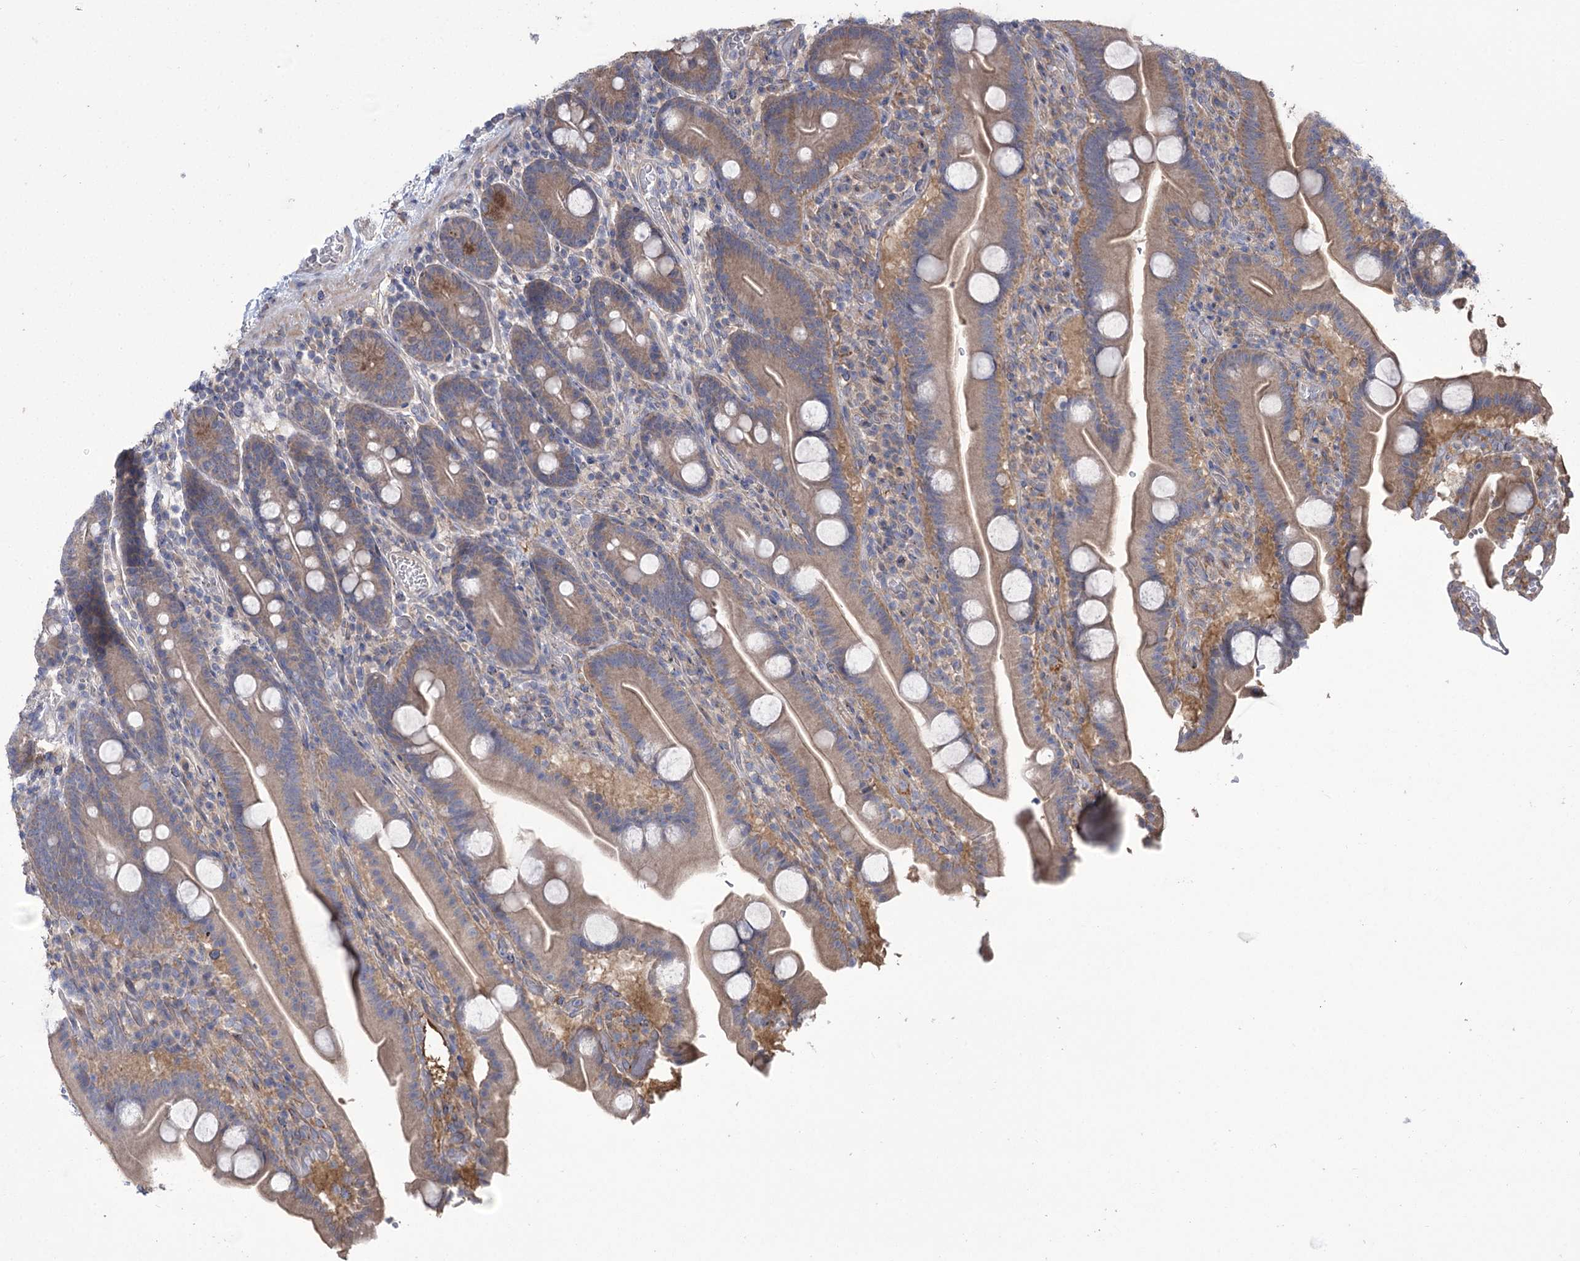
{"staining": {"intensity": "weak", "quantity": ">75%", "location": "cytoplasmic/membranous"}, "tissue": "duodenum", "cell_type": "Glandular cells", "image_type": "normal", "snomed": [{"axis": "morphology", "description": "Normal tissue, NOS"}, {"axis": "topography", "description": "Duodenum"}], "caption": "This histopathology image demonstrates immunohistochemistry staining of benign human duodenum, with low weak cytoplasmic/membranous expression in about >75% of glandular cells.", "gene": "PRSS53", "patient": {"sex": "male", "age": 55}}